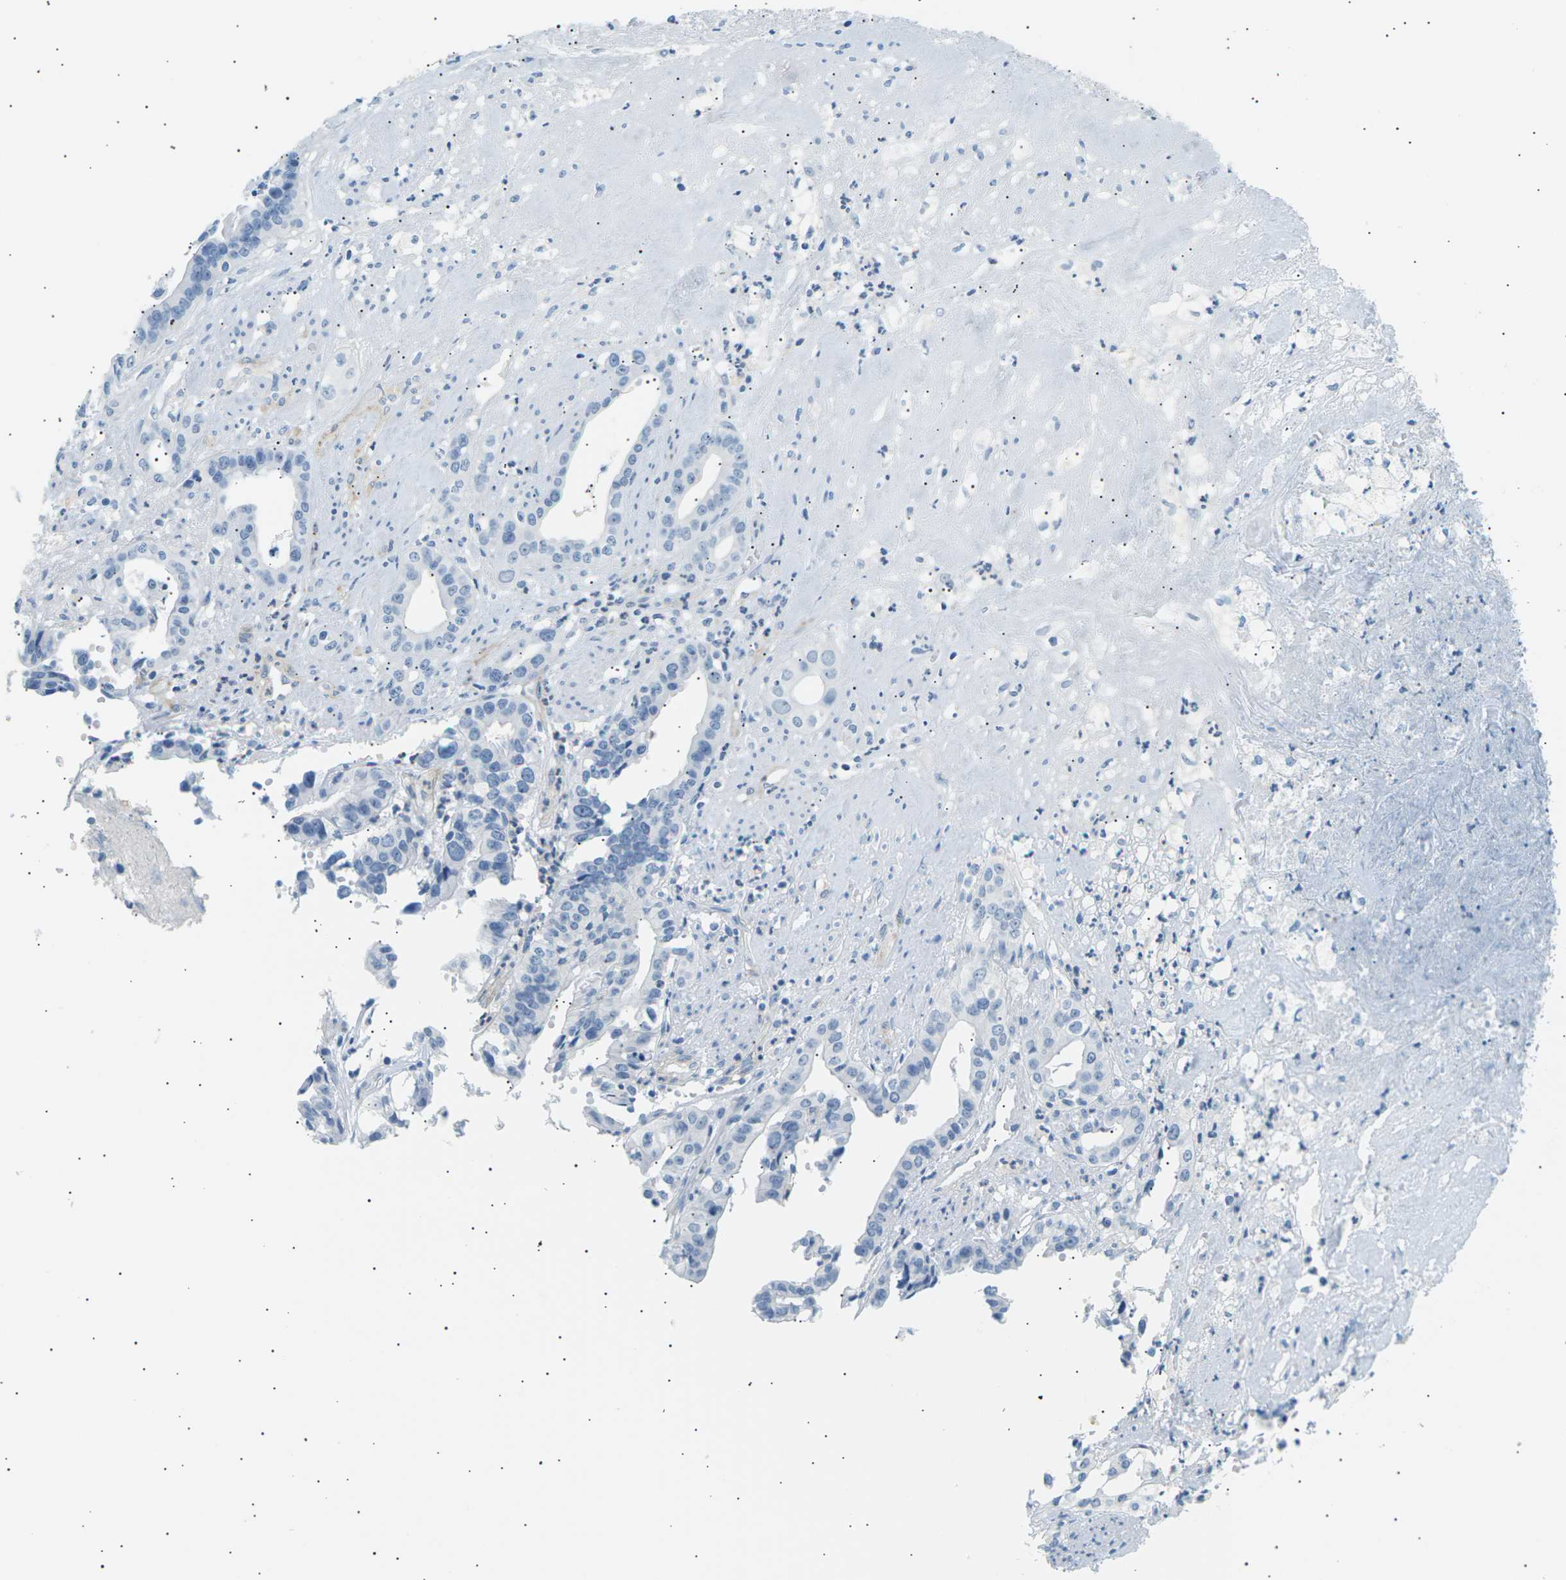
{"staining": {"intensity": "negative", "quantity": "none", "location": "none"}, "tissue": "liver cancer", "cell_type": "Tumor cells", "image_type": "cancer", "snomed": [{"axis": "morphology", "description": "Cholangiocarcinoma"}, {"axis": "topography", "description": "Liver"}], "caption": "A photomicrograph of liver cancer (cholangiocarcinoma) stained for a protein exhibits no brown staining in tumor cells. (DAB (3,3'-diaminobenzidine) IHC, high magnification).", "gene": "SEPTIN5", "patient": {"sex": "female", "age": 61}}